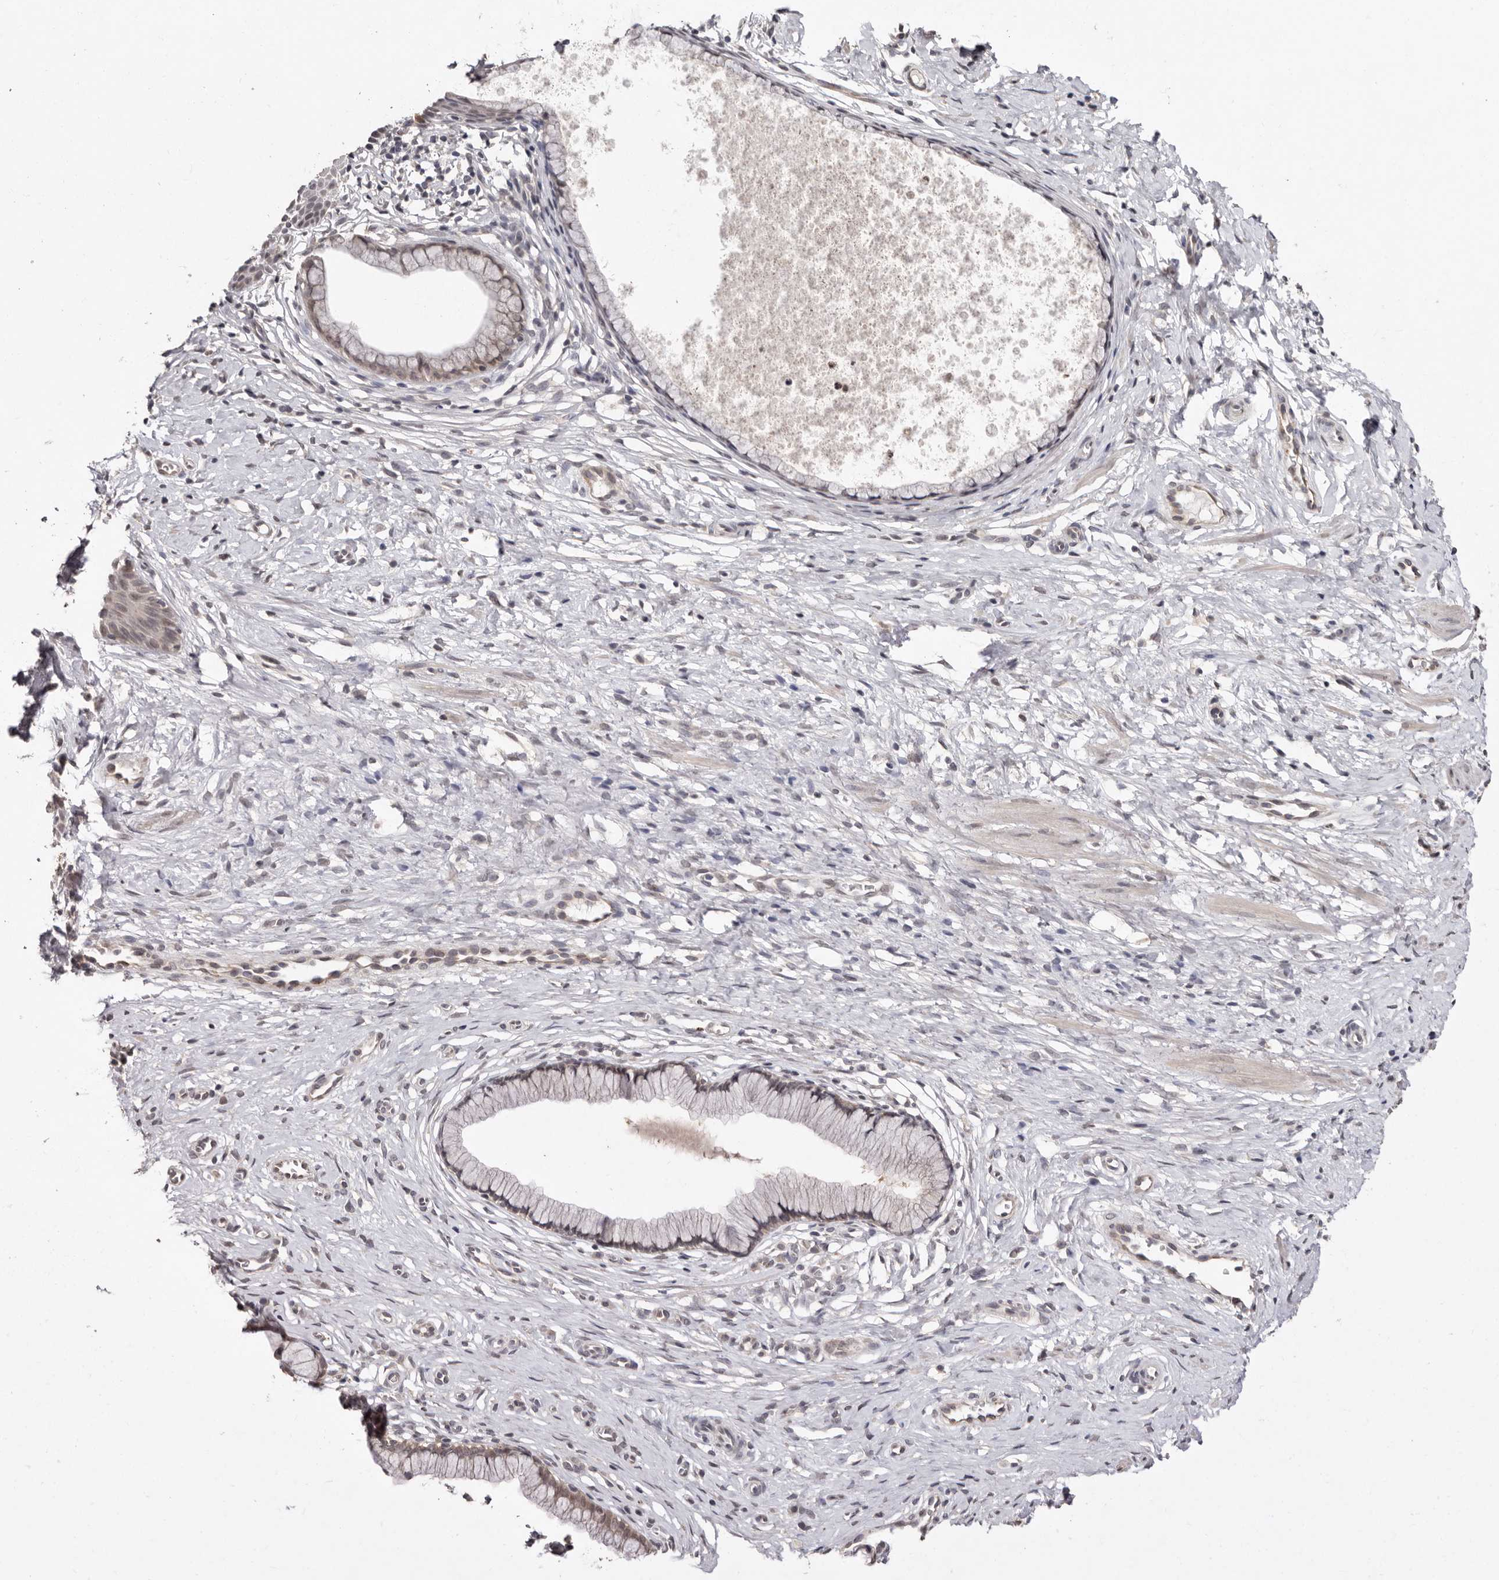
{"staining": {"intensity": "weak", "quantity": "<25%", "location": "cytoplasmic/membranous"}, "tissue": "cervix", "cell_type": "Glandular cells", "image_type": "normal", "snomed": [{"axis": "morphology", "description": "Normal tissue, NOS"}, {"axis": "topography", "description": "Cervix"}], "caption": "Immunohistochemistry histopathology image of normal cervix: cervix stained with DAB exhibits no significant protein positivity in glandular cells.", "gene": "SULT1E1", "patient": {"sex": "female", "age": 36}}